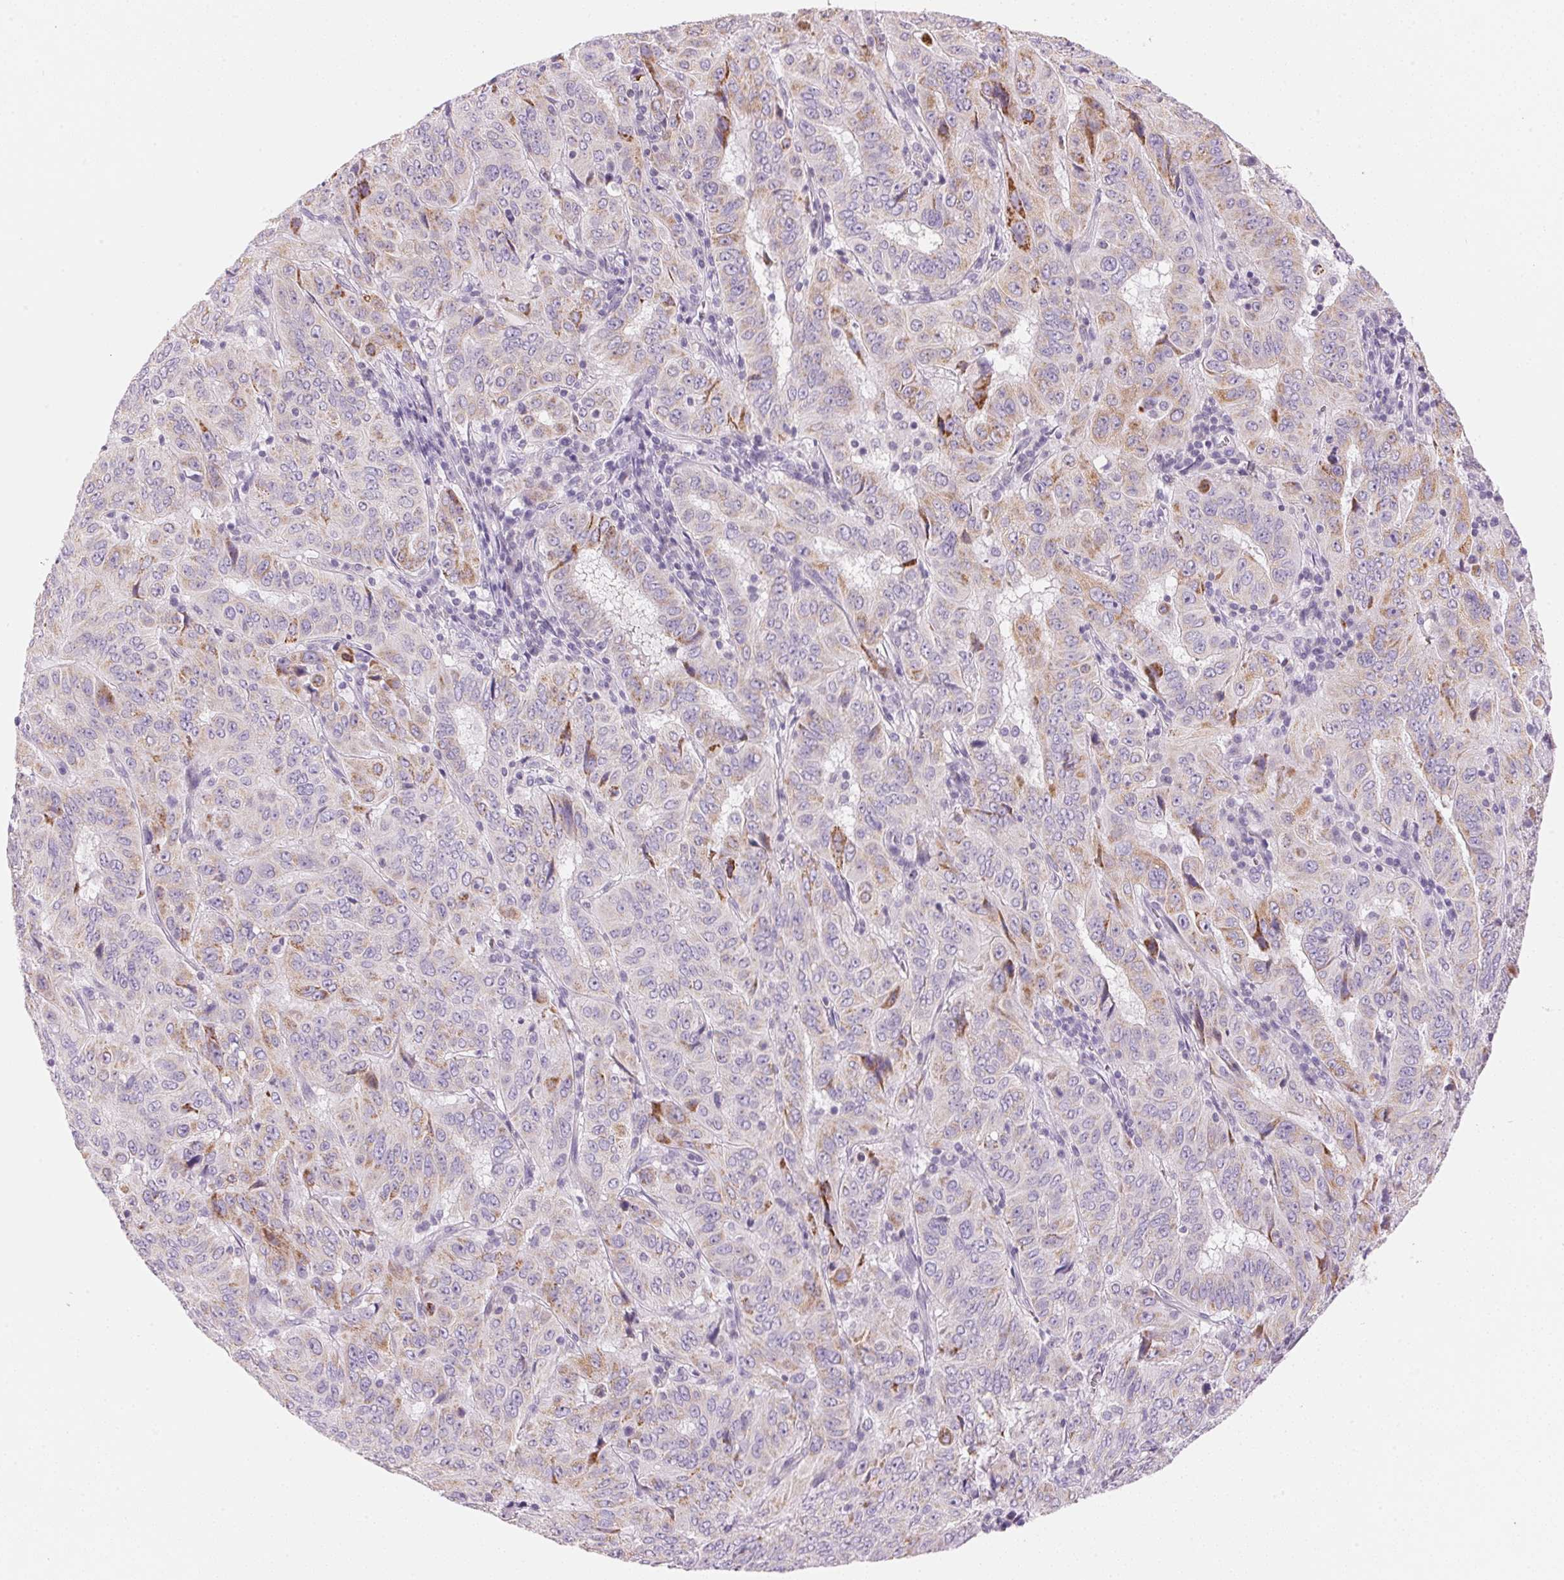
{"staining": {"intensity": "moderate", "quantity": "<25%", "location": "cytoplasmic/membranous"}, "tissue": "pancreatic cancer", "cell_type": "Tumor cells", "image_type": "cancer", "snomed": [{"axis": "morphology", "description": "Adenocarcinoma, NOS"}, {"axis": "topography", "description": "Pancreas"}], "caption": "DAB (3,3'-diaminobenzidine) immunohistochemical staining of human adenocarcinoma (pancreatic) displays moderate cytoplasmic/membranous protein expression in about <25% of tumor cells. (DAB IHC with brightfield microscopy, high magnification).", "gene": "CYP11B1", "patient": {"sex": "male", "age": 63}}